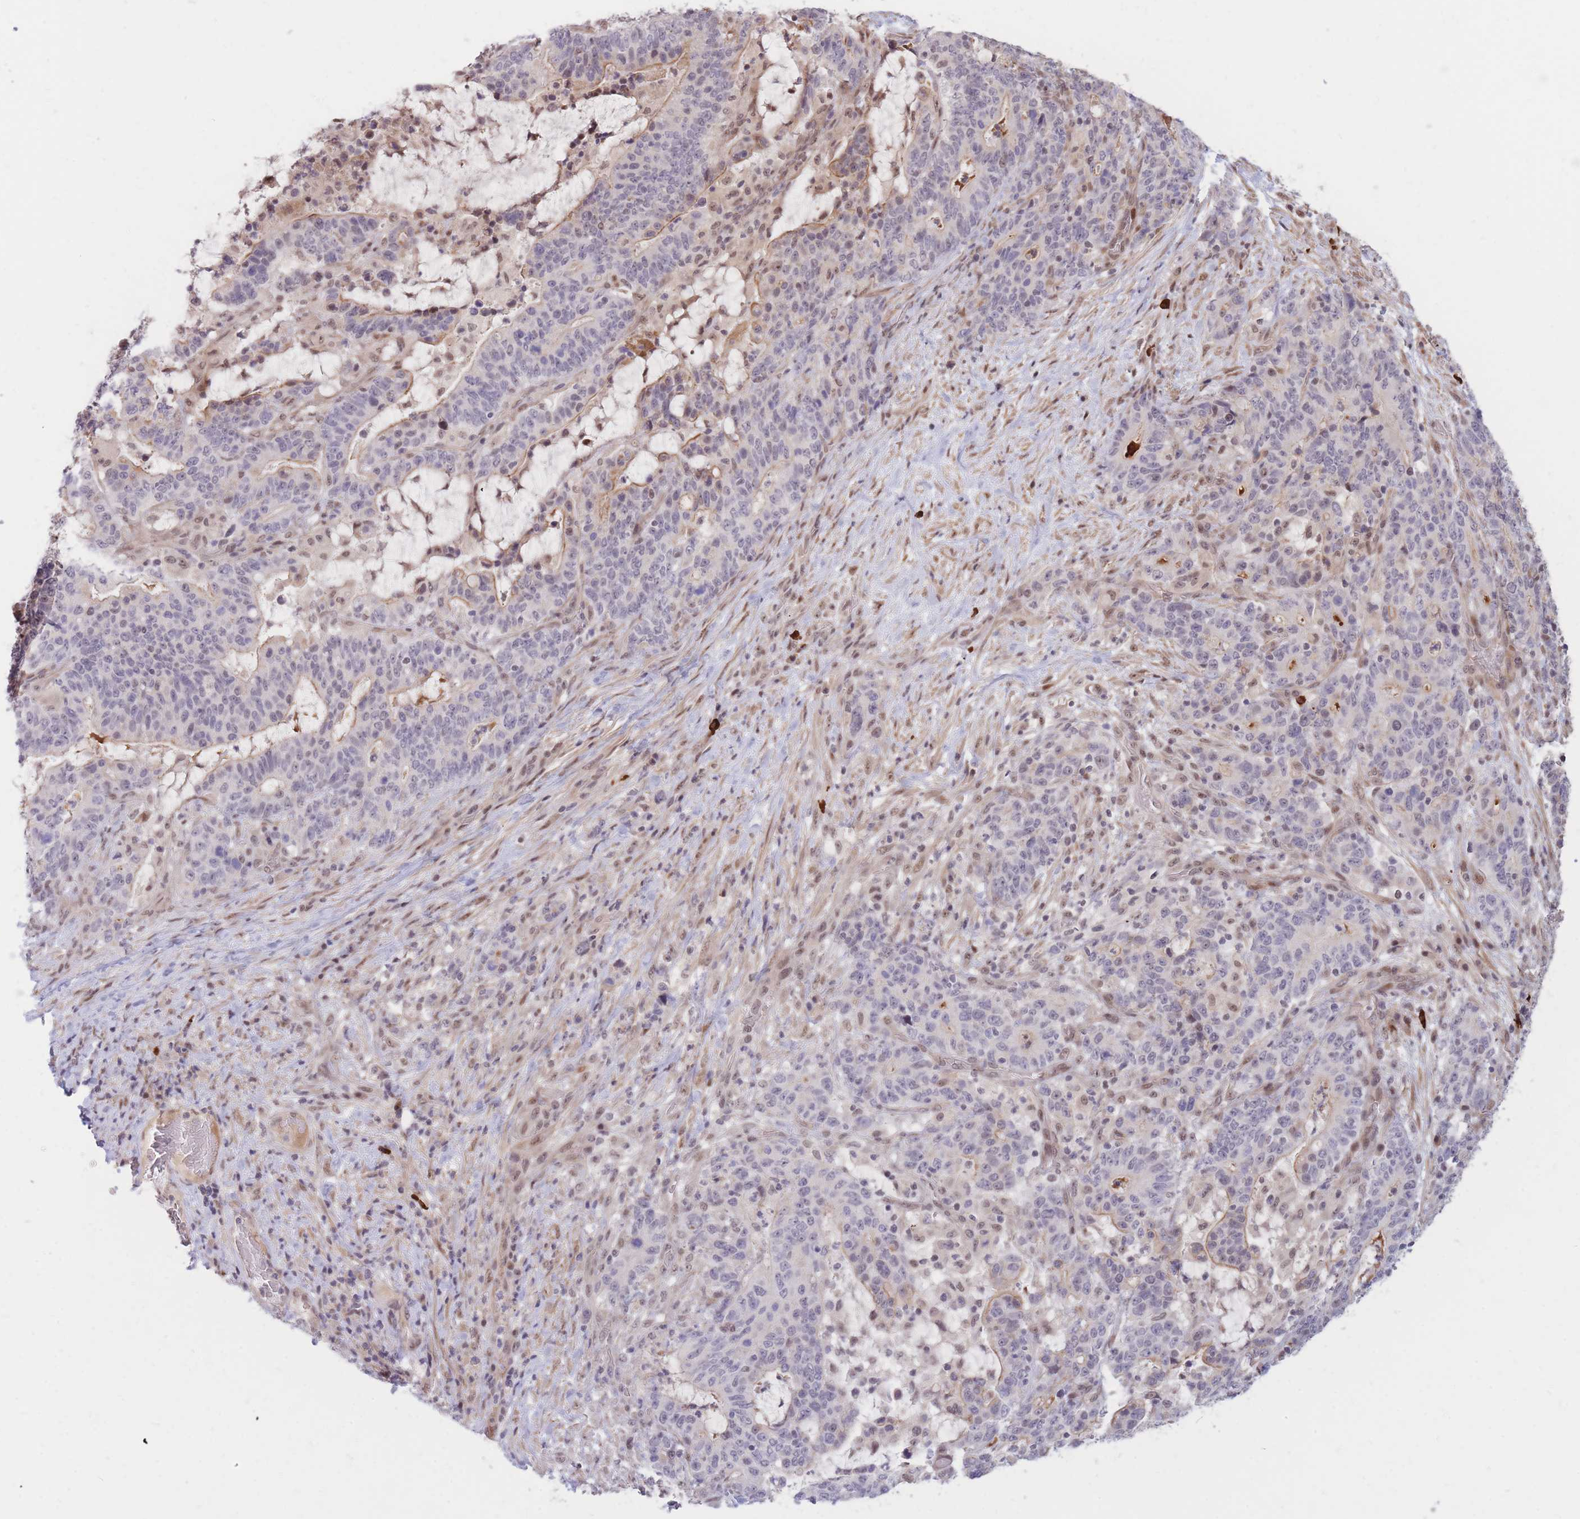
{"staining": {"intensity": "weak", "quantity": "<25%", "location": "nuclear"}, "tissue": "stomach cancer", "cell_type": "Tumor cells", "image_type": "cancer", "snomed": [{"axis": "morphology", "description": "Normal tissue, NOS"}, {"axis": "morphology", "description": "Adenocarcinoma, NOS"}, {"axis": "topography", "description": "Stomach"}], "caption": "The image demonstrates no staining of tumor cells in stomach adenocarcinoma. (Brightfield microscopy of DAB IHC at high magnification).", "gene": "ERICH6B", "patient": {"sex": "female", "age": 64}}